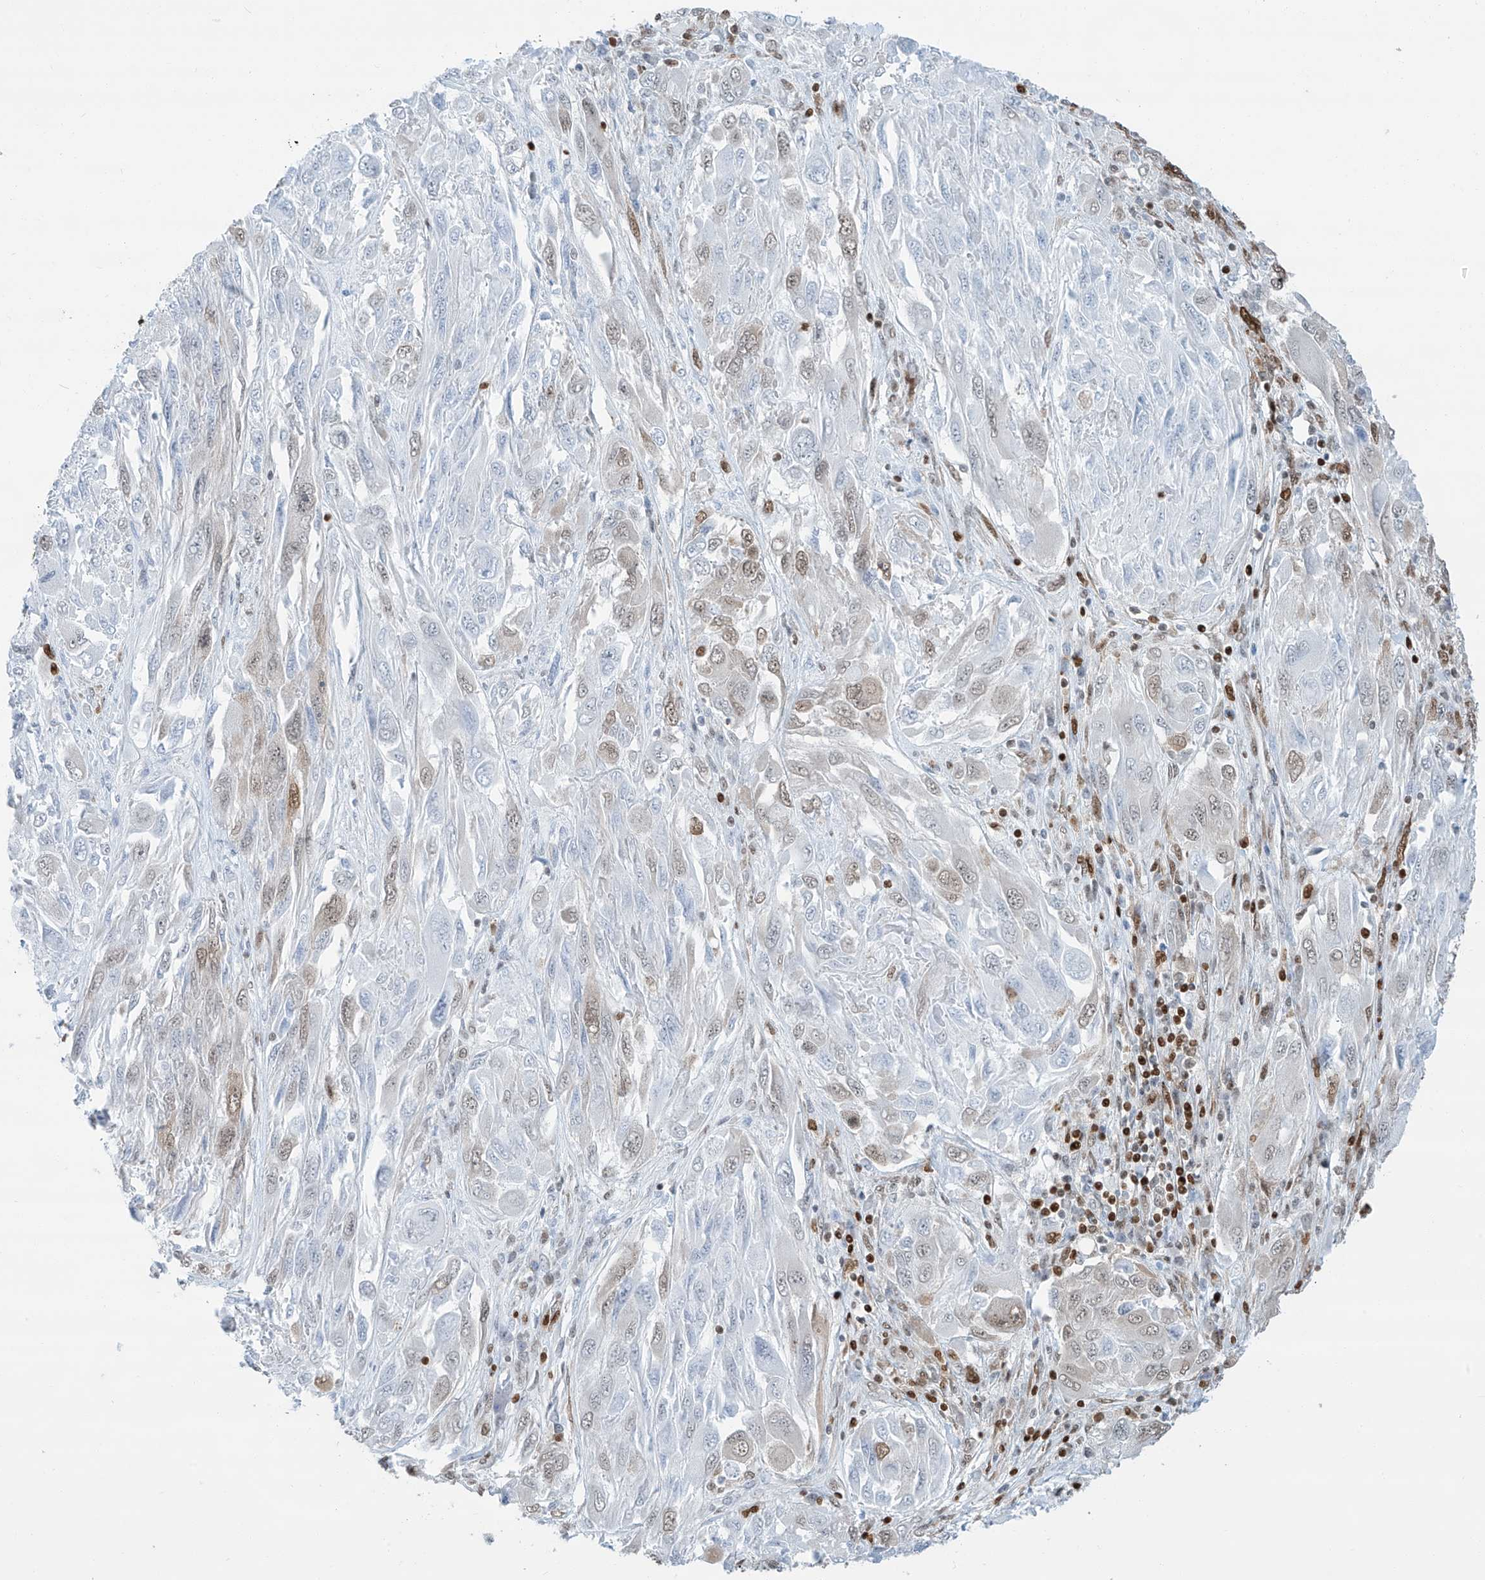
{"staining": {"intensity": "weak", "quantity": "<25%", "location": "nuclear"}, "tissue": "melanoma", "cell_type": "Tumor cells", "image_type": "cancer", "snomed": [{"axis": "morphology", "description": "Malignant melanoma, NOS"}, {"axis": "topography", "description": "Skin"}], "caption": "Malignant melanoma stained for a protein using IHC exhibits no staining tumor cells.", "gene": "SARNP", "patient": {"sex": "female", "age": 91}}